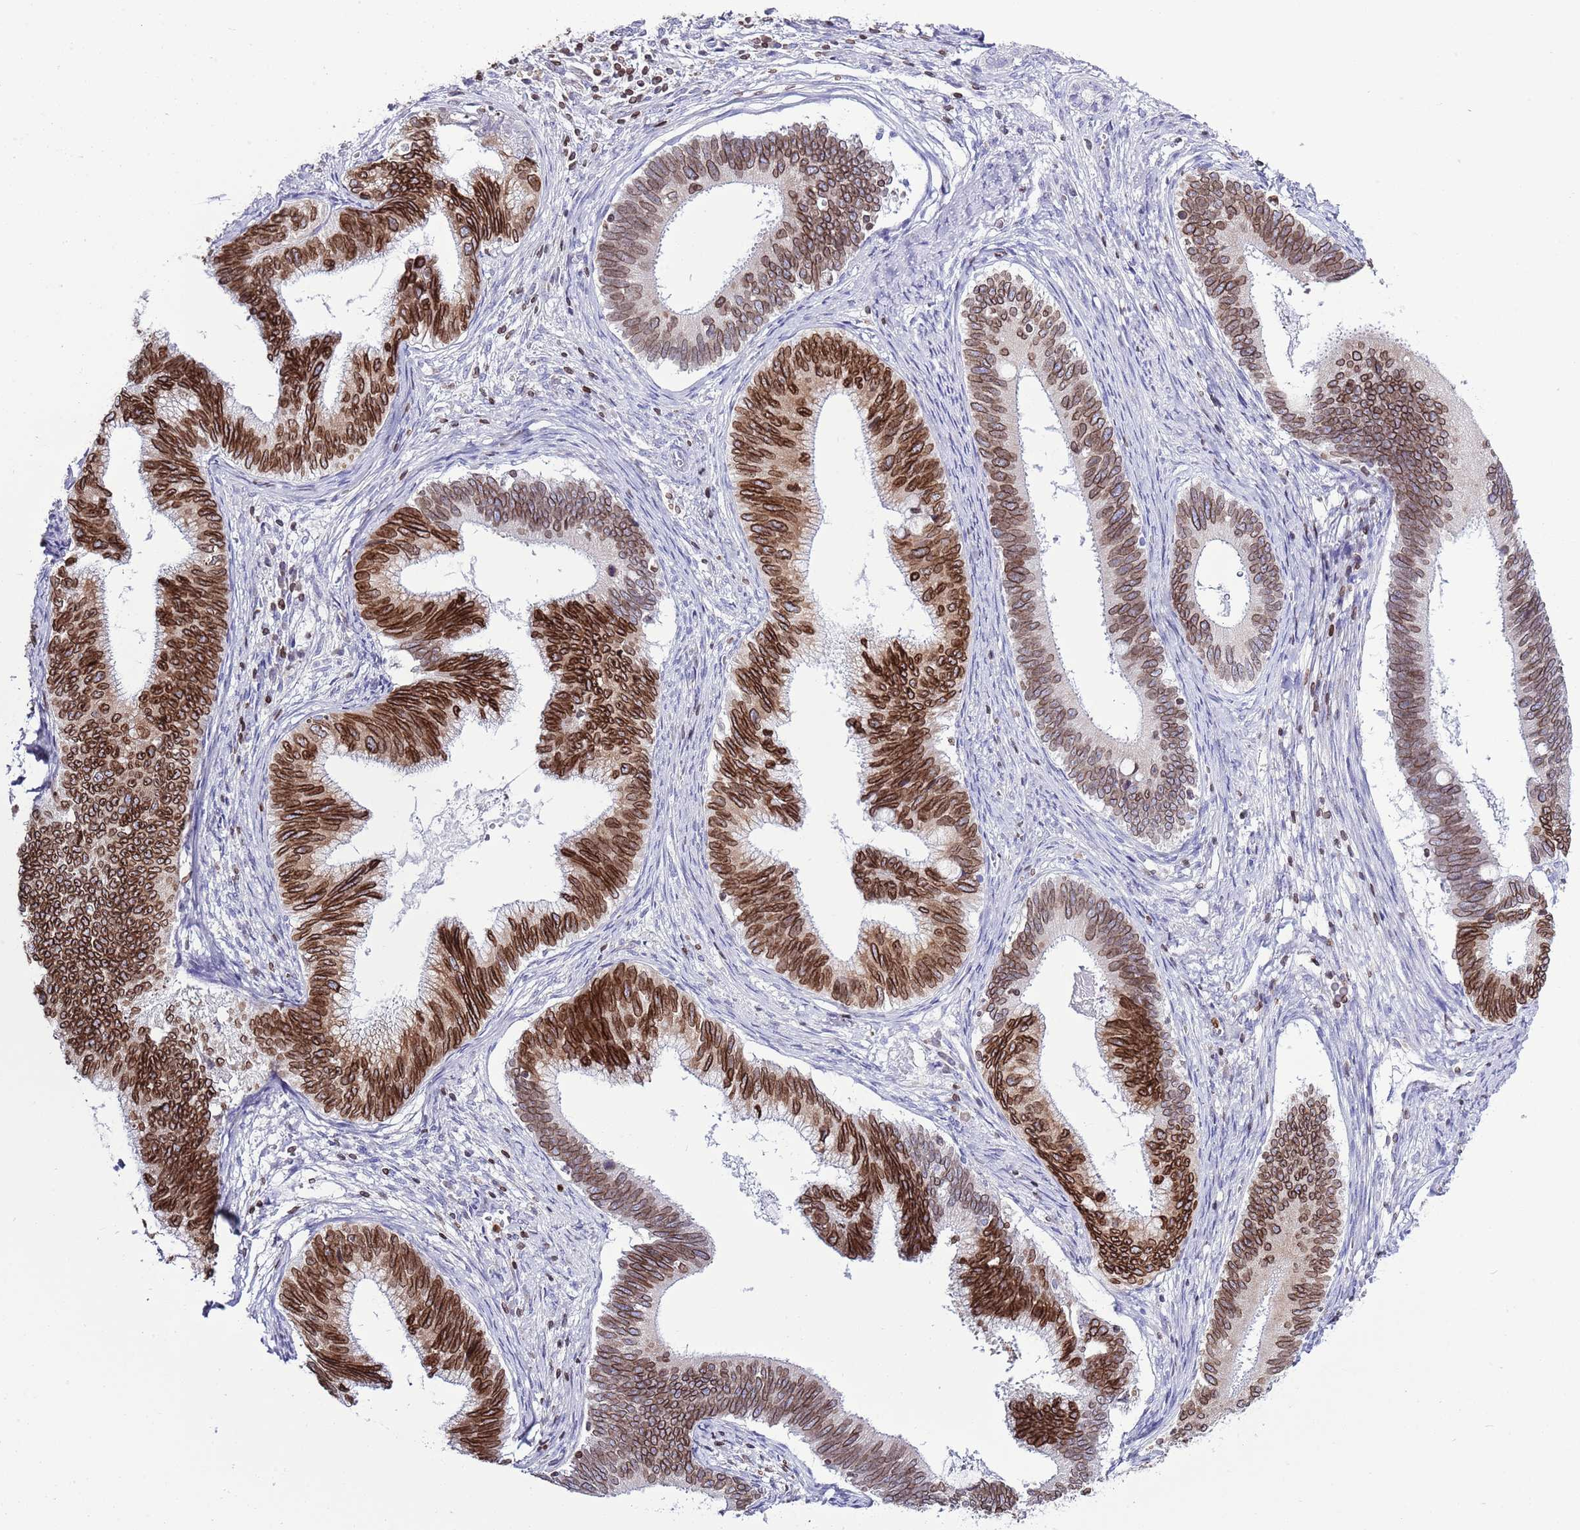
{"staining": {"intensity": "strong", "quantity": ">75%", "location": "cytoplasmic/membranous,nuclear"}, "tissue": "cervical cancer", "cell_type": "Tumor cells", "image_type": "cancer", "snomed": [{"axis": "morphology", "description": "Adenocarcinoma, NOS"}, {"axis": "topography", "description": "Cervix"}], "caption": "Brown immunohistochemical staining in cervical cancer (adenocarcinoma) exhibits strong cytoplasmic/membranous and nuclear positivity in approximately >75% of tumor cells.", "gene": "LBR", "patient": {"sex": "female", "age": 42}}